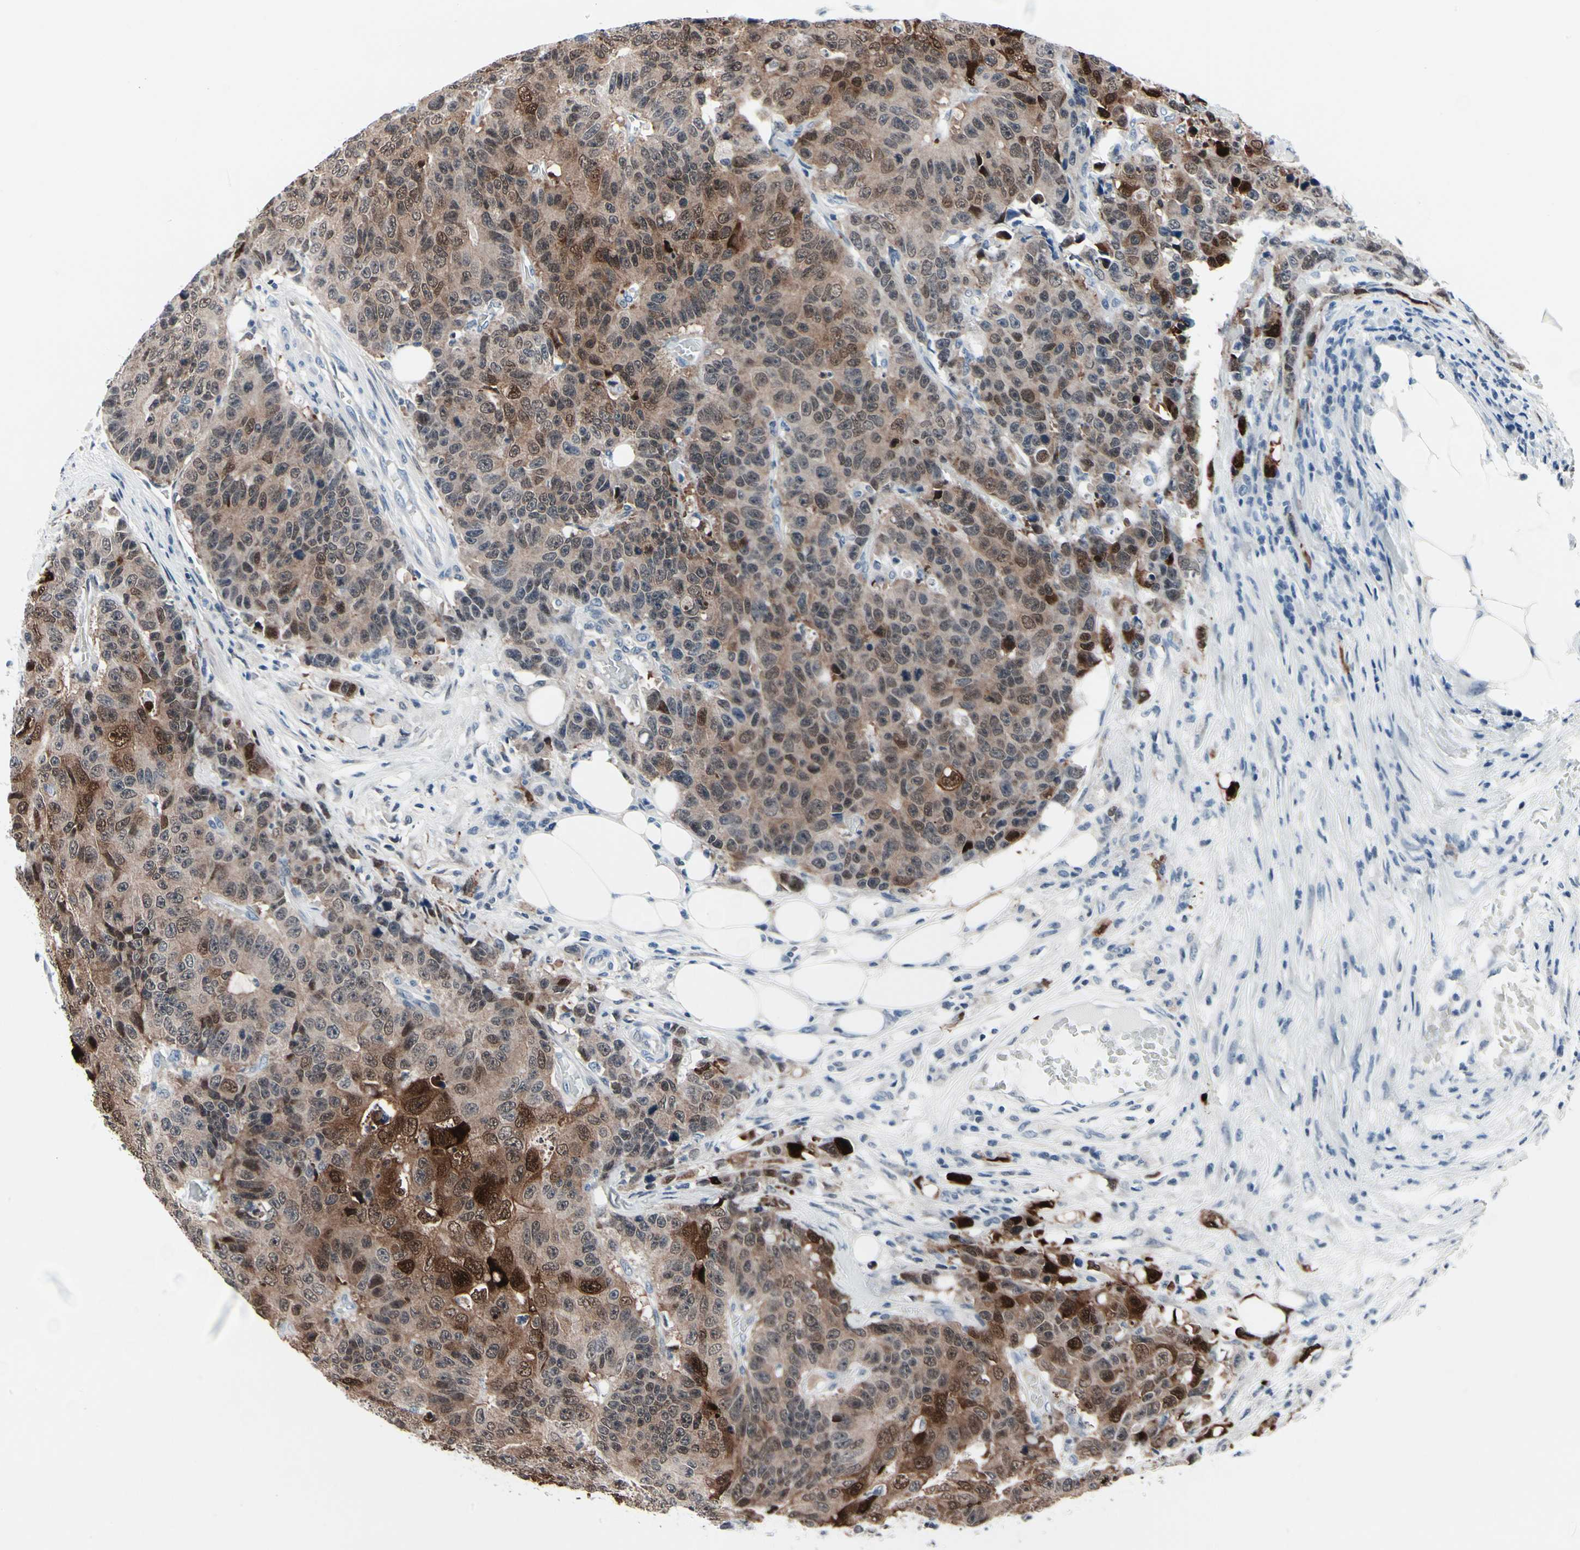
{"staining": {"intensity": "strong", "quantity": ">75%", "location": "cytoplasmic/membranous,nuclear"}, "tissue": "colorectal cancer", "cell_type": "Tumor cells", "image_type": "cancer", "snomed": [{"axis": "morphology", "description": "Adenocarcinoma, NOS"}, {"axis": "topography", "description": "Colon"}], "caption": "Colorectal adenocarcinoma stained with a brown dye exhibits strong cytoplasmic/membranous and nuclear positive expression in approximately >75% of tumor cells.", "gene": "TXN", "patient": {"sex": "female", "age": 86}}